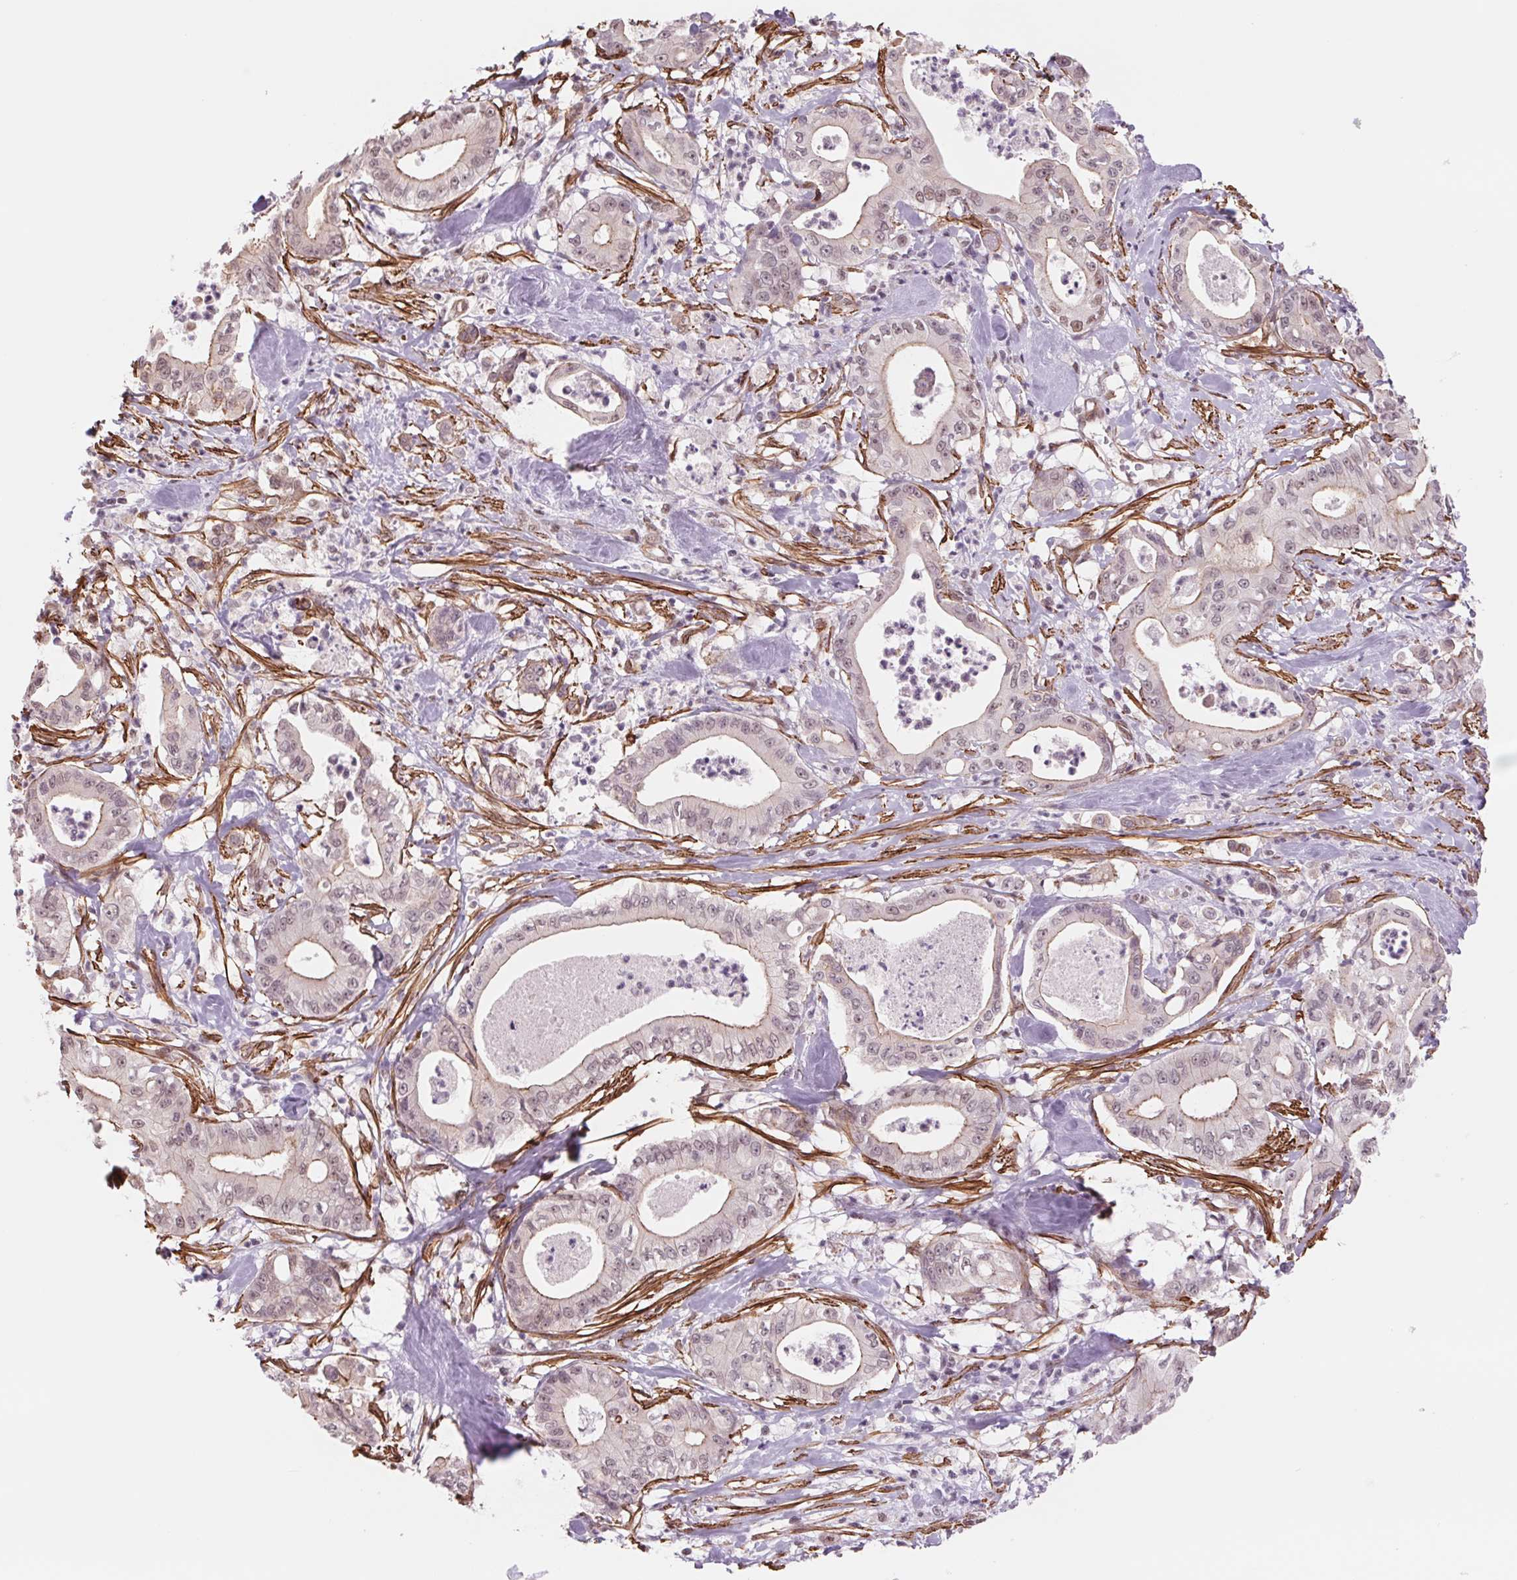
{"staining": {"intensity": "negative", "quantity": "none", "location": "none"}, "tissue": "pancreatic cancer", "cell_type": "Tumor cells", "image_type": "cancer", "snomed": [{"axis": "morphology", "description": "Adenocarcinoma, NOS"}, {"axis": "topography", "description": "Pancreas"}], "caption": "A histopathology image of human pancreatic adenocarcinoma is negative for staining in tumor cells. (Brightfield microscopy of DAB IHC at high magnification).", "gene": "BCAT1", "patient": {"sex": "male", "age": 71}}